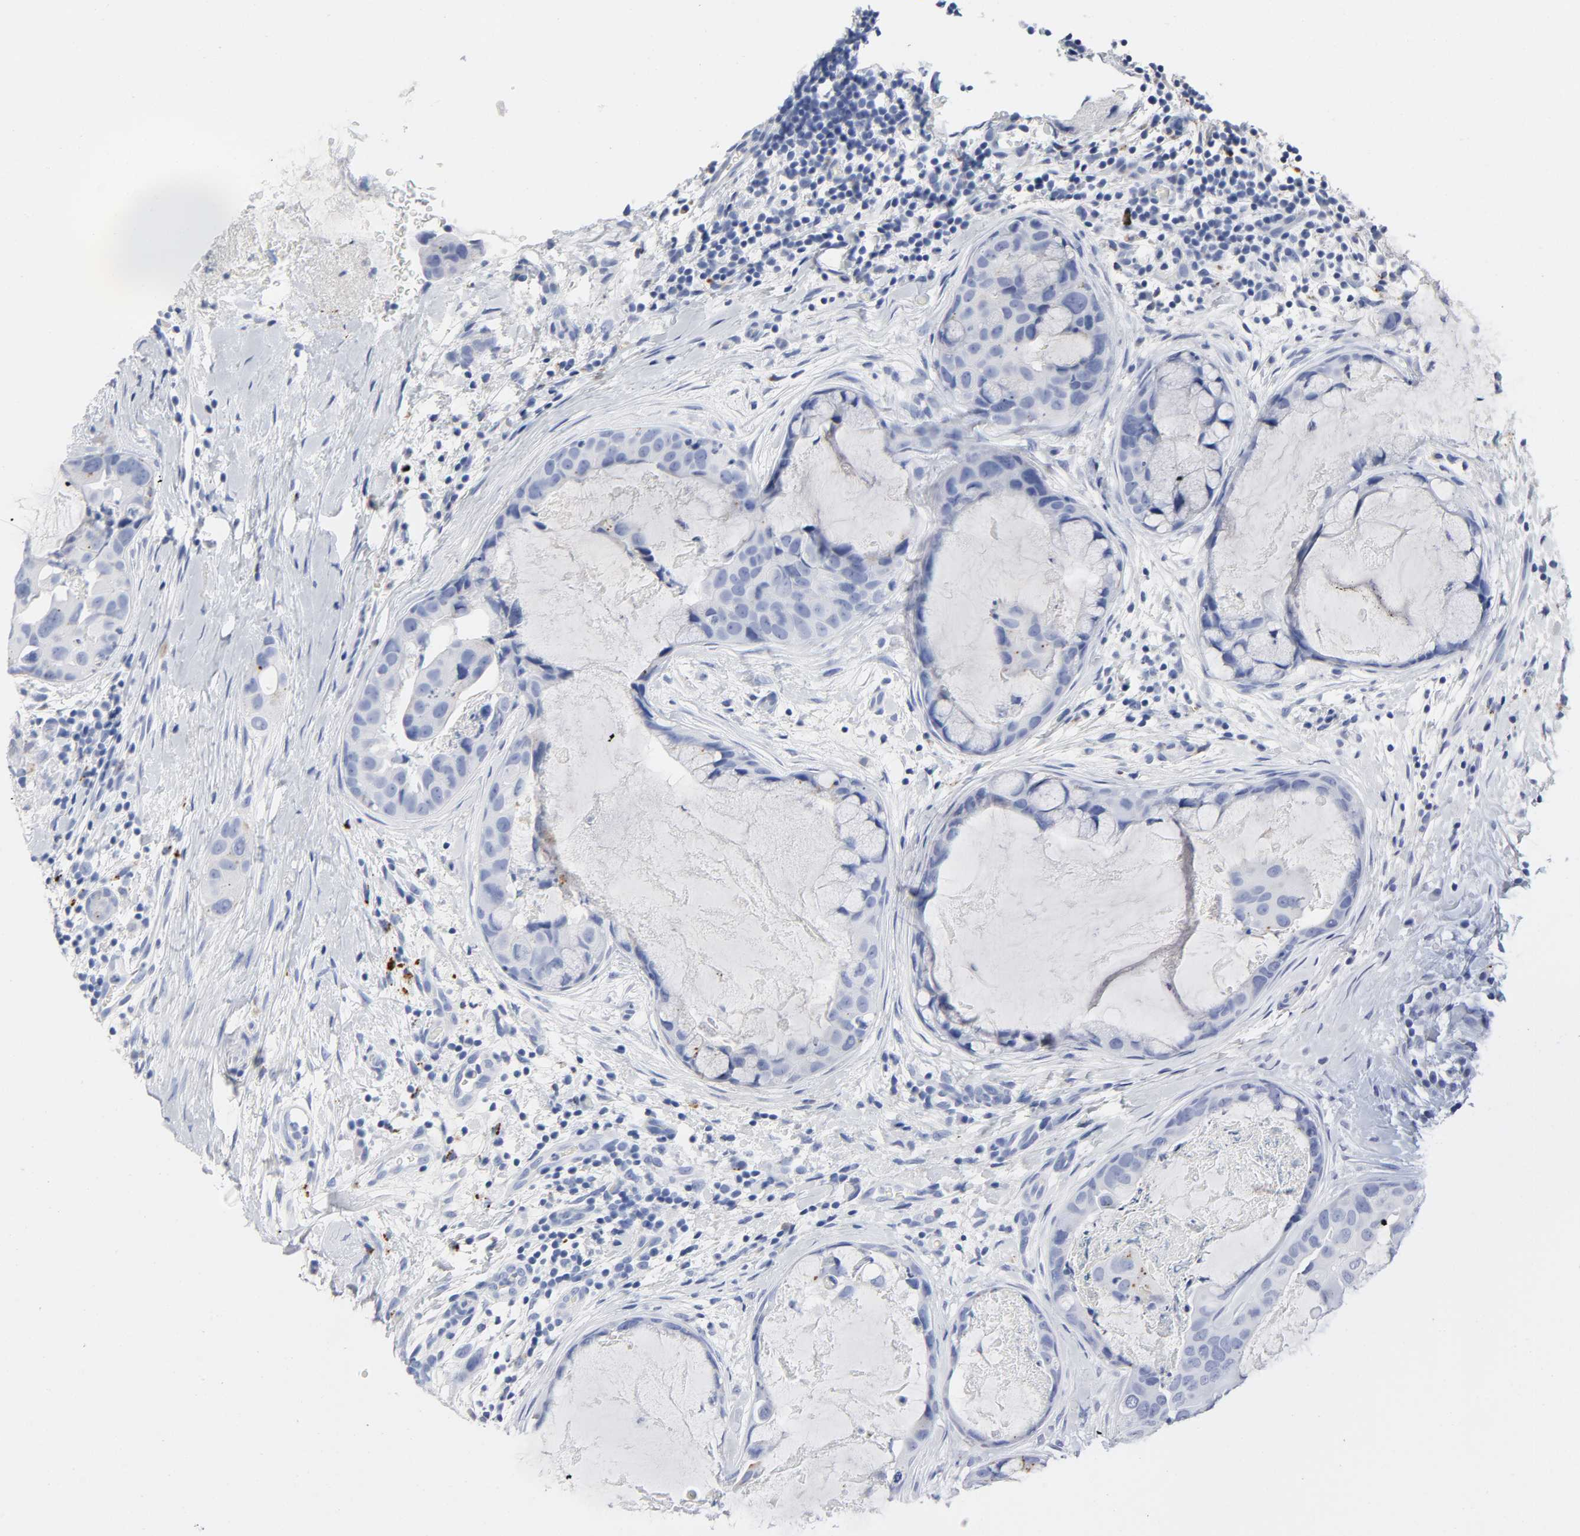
{"staining": {"intensity": "negative", "quantity": "none", "location": "none"}, "tissue": "breast cancer", "cell_type": "Tumor cells", "image_type": "cancer", "snomed": [{"axis": "morphology", "description": "Duct carcinoma"}, {"axis": "topography", "description": "Breast"}], "caption": "Micrograph shows no protein staining in tumor cells of breast cancer tissue.", "gene": "PLP1", "patient": {"sex": "female", "age": 40}}